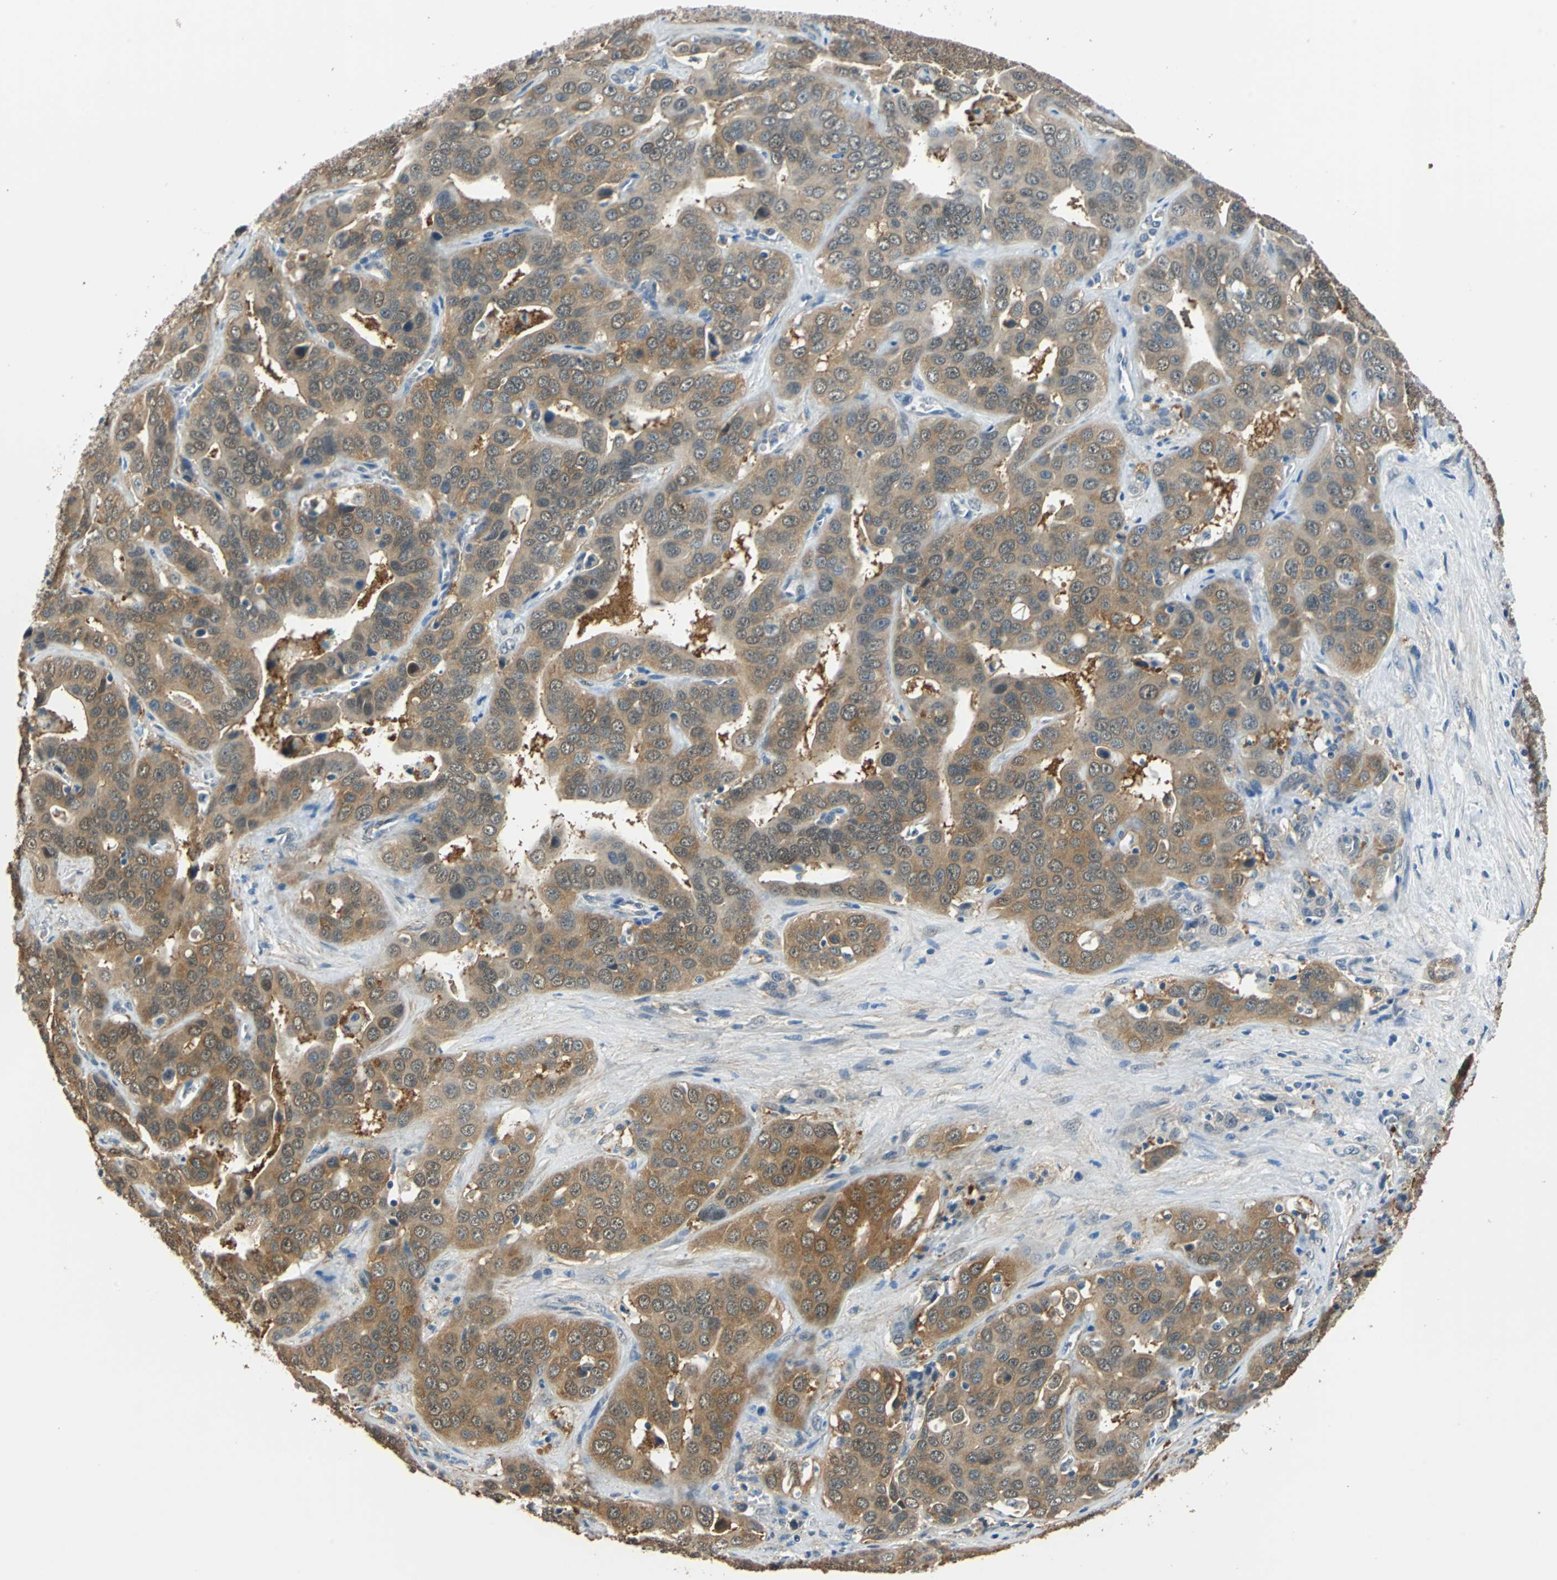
{"staining": {"intensity": "moderate", "quantity": ">75%", "location": "cytoplasmic/membranous"}, "tissue": "liver cancer", "cell_type": "Tumor cells", "image_type": "cancer", "snomed": [{"axis": "morphology", "description": "Cholangiocarcinoma"}, {"axis": "topography", "description": "Liver"}], "caption": "DAB immunohistochemical staining of human liver cholangiocarcinoma reveals moderate cytoplasmic/membranous protein expression in about >75% of tumor cells. Ihc stains the protein of interest in brown and the nuclei are stained blue.", "gene": "FKBP4", "patient": {"sex": "female", "age": 52}}